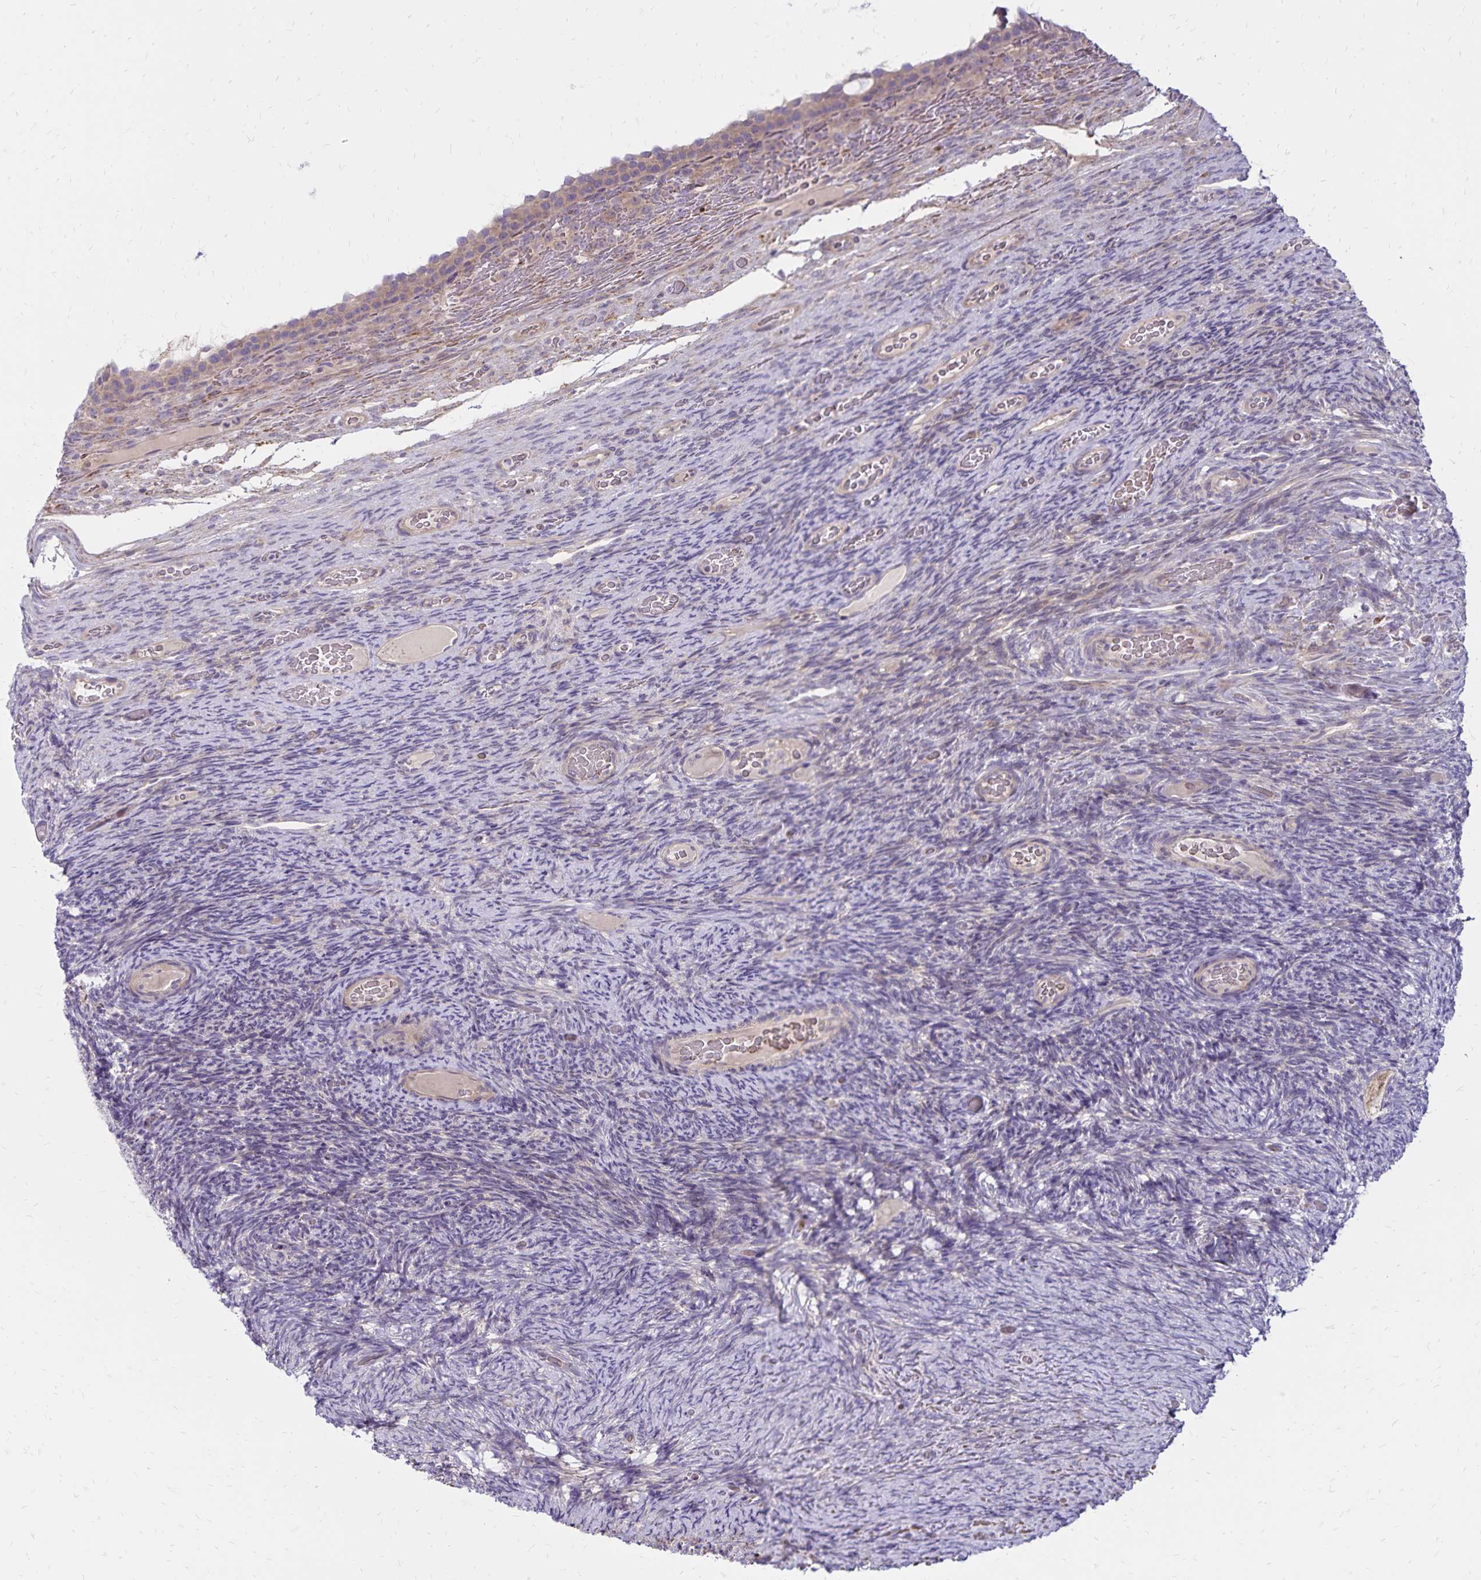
{"staining": {"intensity": "moderate", "quantity": ">75%", "location": "cytoplasmic/membranous"}, "tissue": "ovary", "cell_type": "Follicle cells", "image_type": "normal", "snomed": [{"axis": "morphology", "description": "Normal tissue, NOS"}, {"axis": "topography", "description": "Ovary"}], "caption": "Approximately >75% of follicle cells in benign human ovary exhibit moderate cytoplasmic/membranous protein expression as visualized by brown immunohistochemical staining.", "gene": "FSD1", "patient": {"sex": "female", "age": 34}}